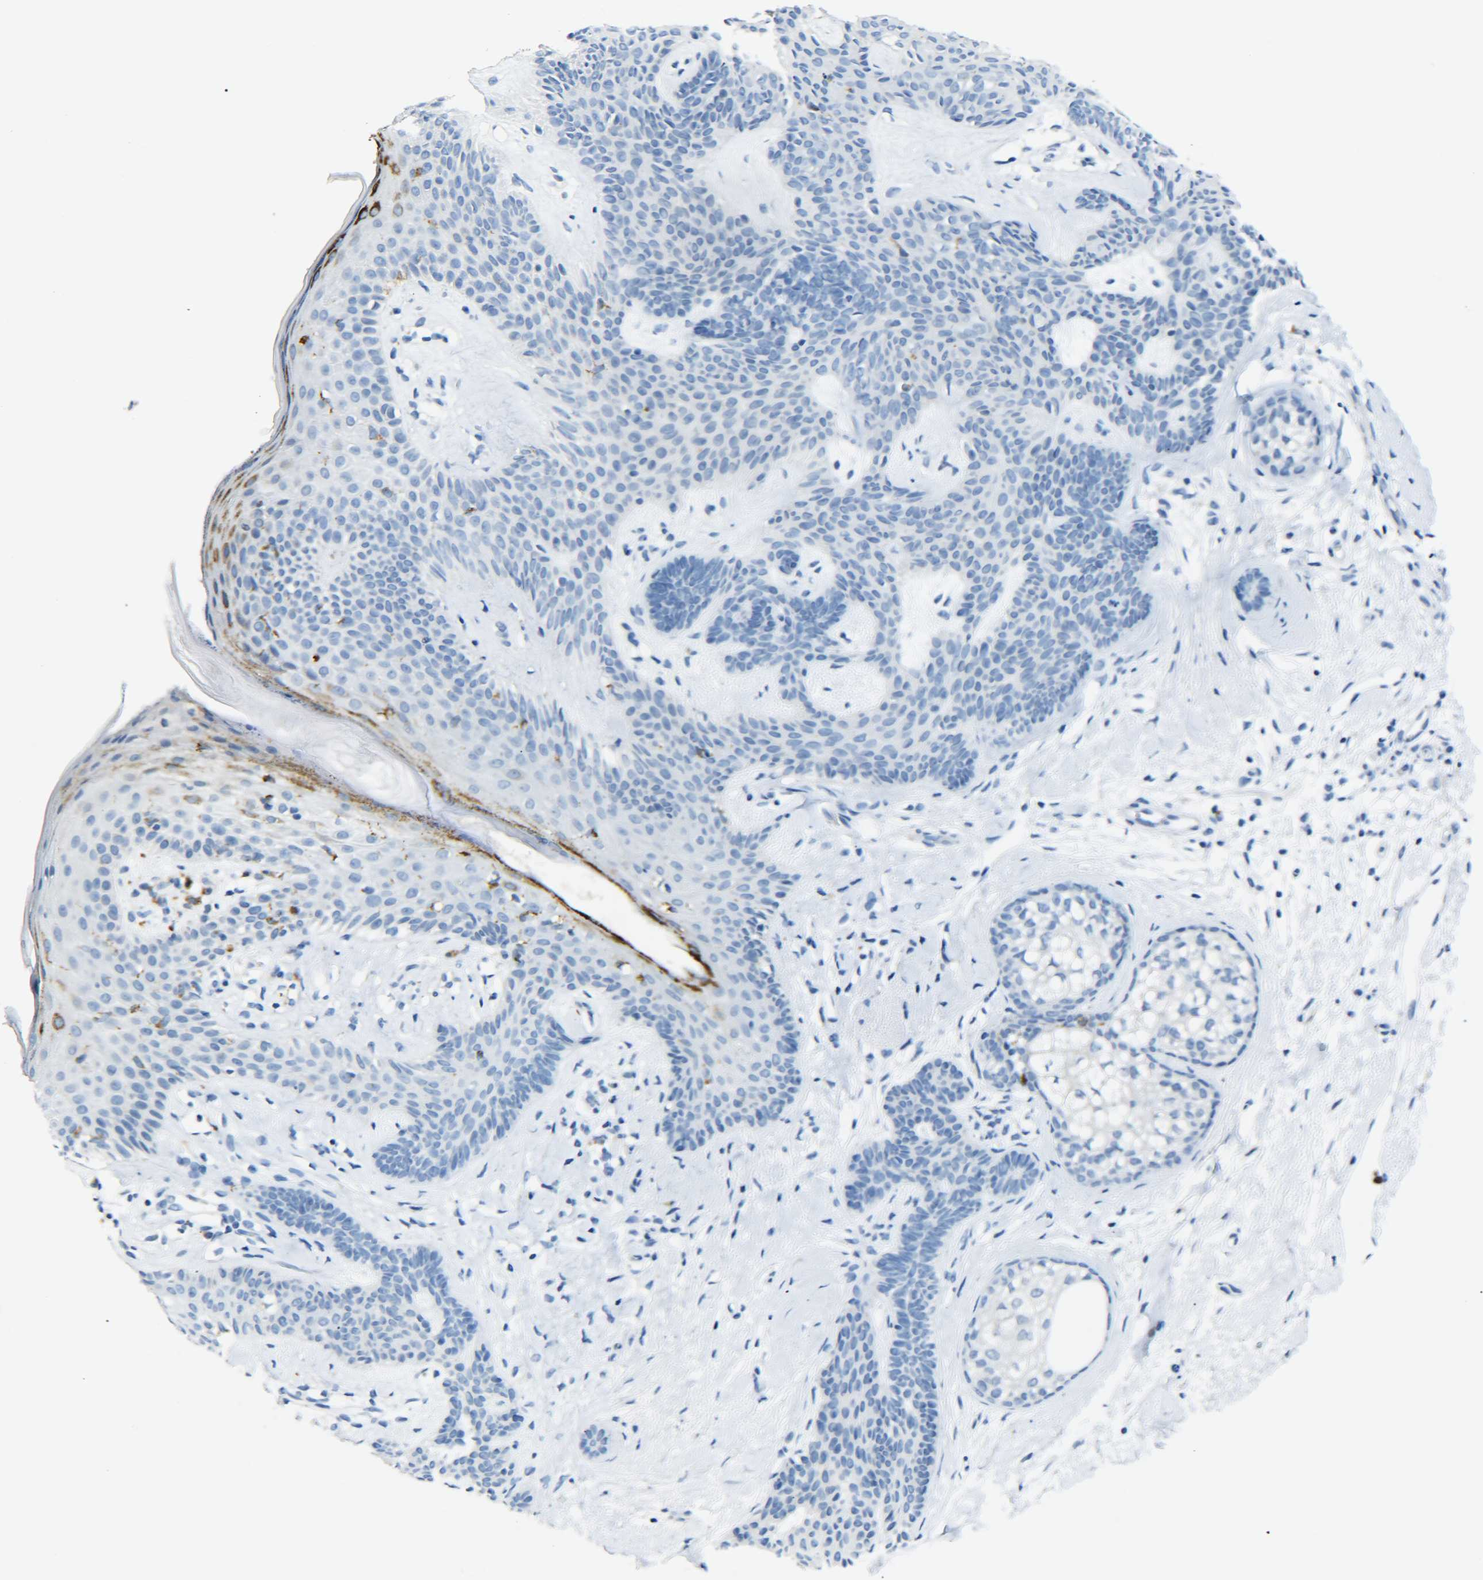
{"staining": {"intensity": "negative", "quantity": "none", "location": "none"}, "tissue": "skin cancer", "cell_type": "Tumor cells", "image_type": "cancer", "snomed": [{"axis": "morphology", "description": "Developmental malformation"}, {"axis": "morphology", "description": "Basal cell carcinoma"}, {"axis": "topography", "description": "Skin"}], "caption": "Immunohistochemical staining of skin cancer displays no significant positivity in tumor cells.", "gene": "C15orf48", "patient": {"sex": "female", "age": 62}}